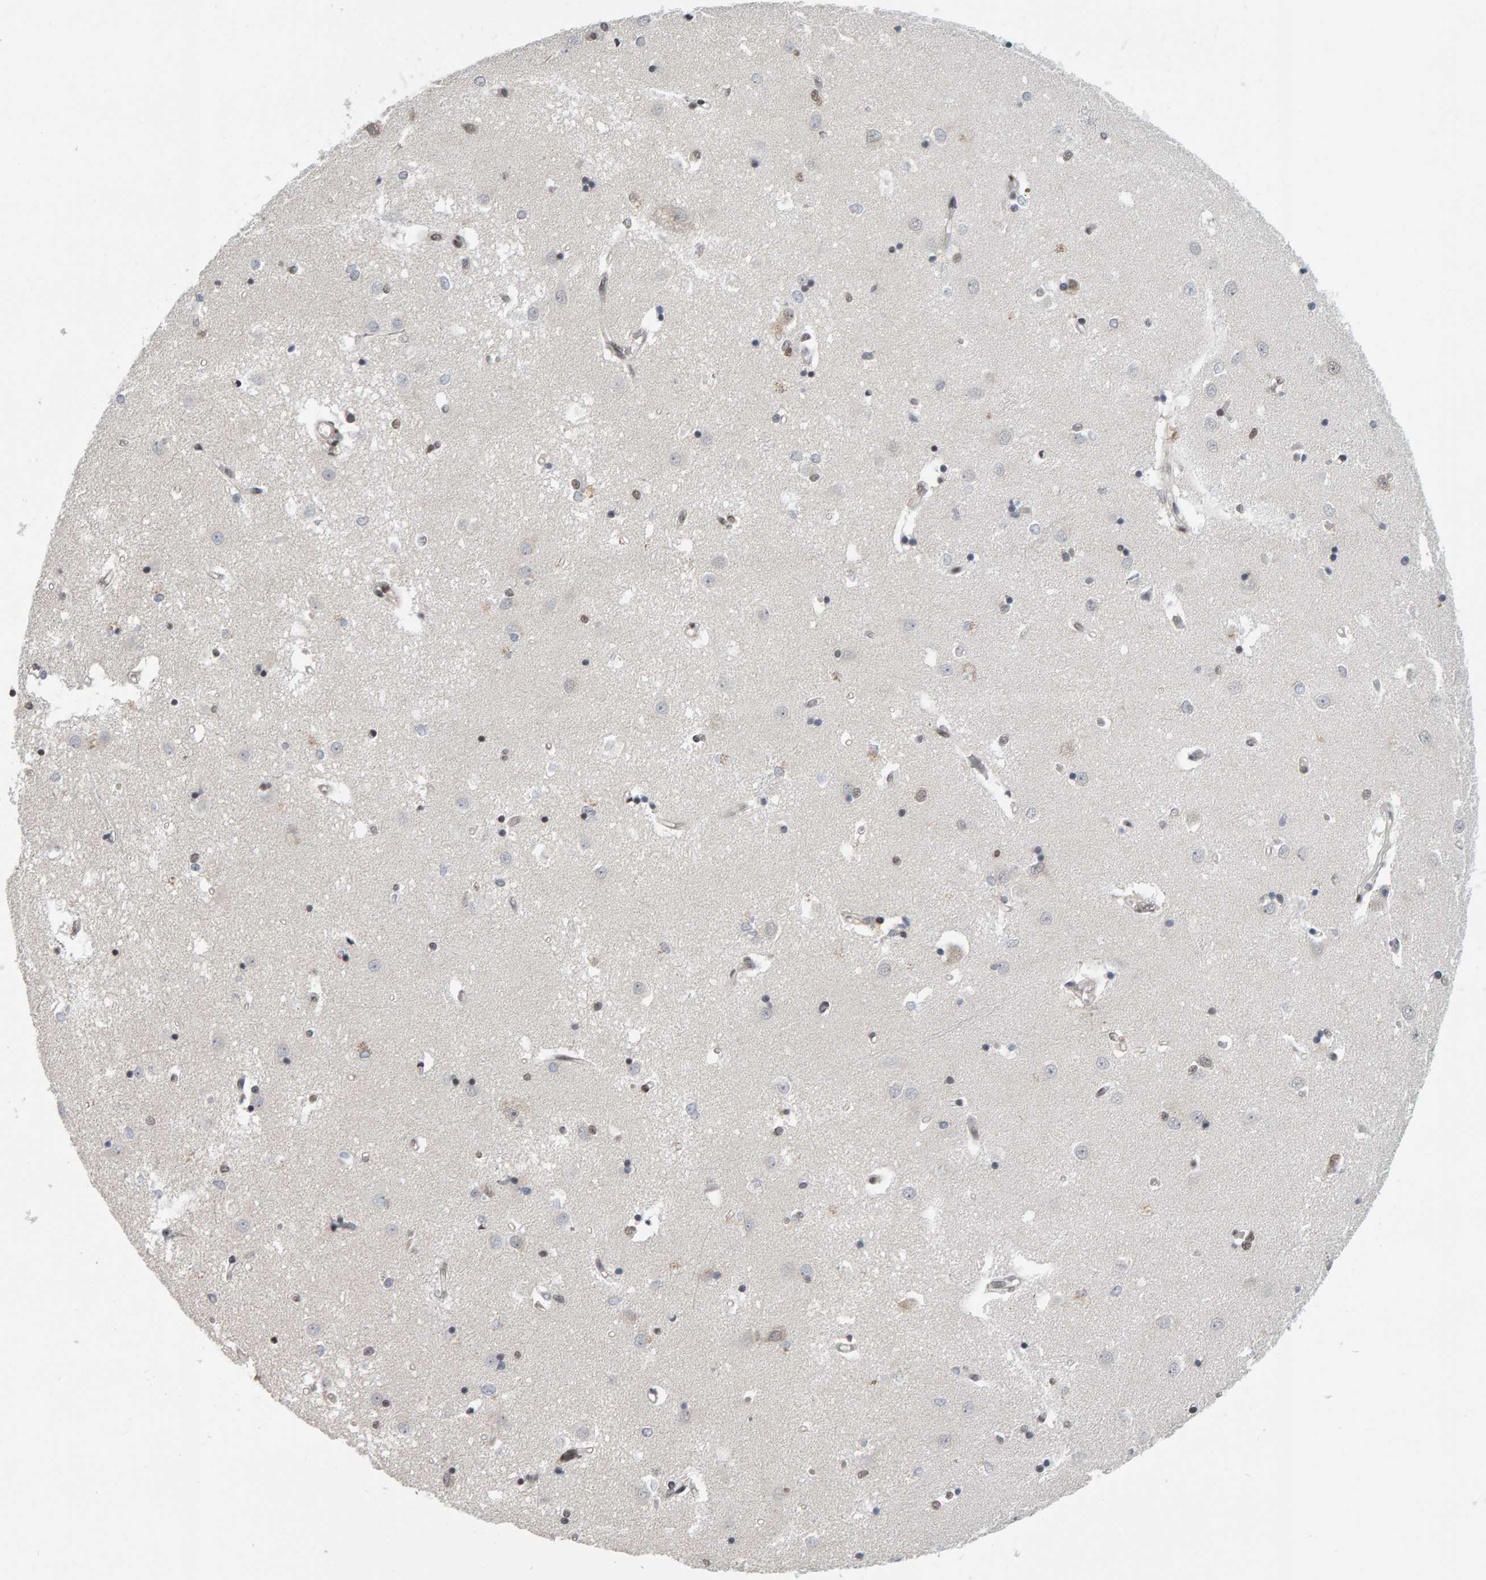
{"staining": {"intensity": "moderate", "quantity": "25%-75%", "location": "nuclear"}, "tissue": "caudate", "cell_type": "Glial cells", "image_type": "normal", "snomed": [{"axis": "morphology", "description": "Normal tissue, NOS"}, {"axis": "topography", "description": "Lateral ventricle wall"}], "caption": "About 25%-75% of glial cells in unremarkable caudate demonstrate moderate nuclear protein positivity as visualized by brown immunohistochemical staining.", "gene": "ATF7IP", "patient": {"sex": "male", "age": 45}}